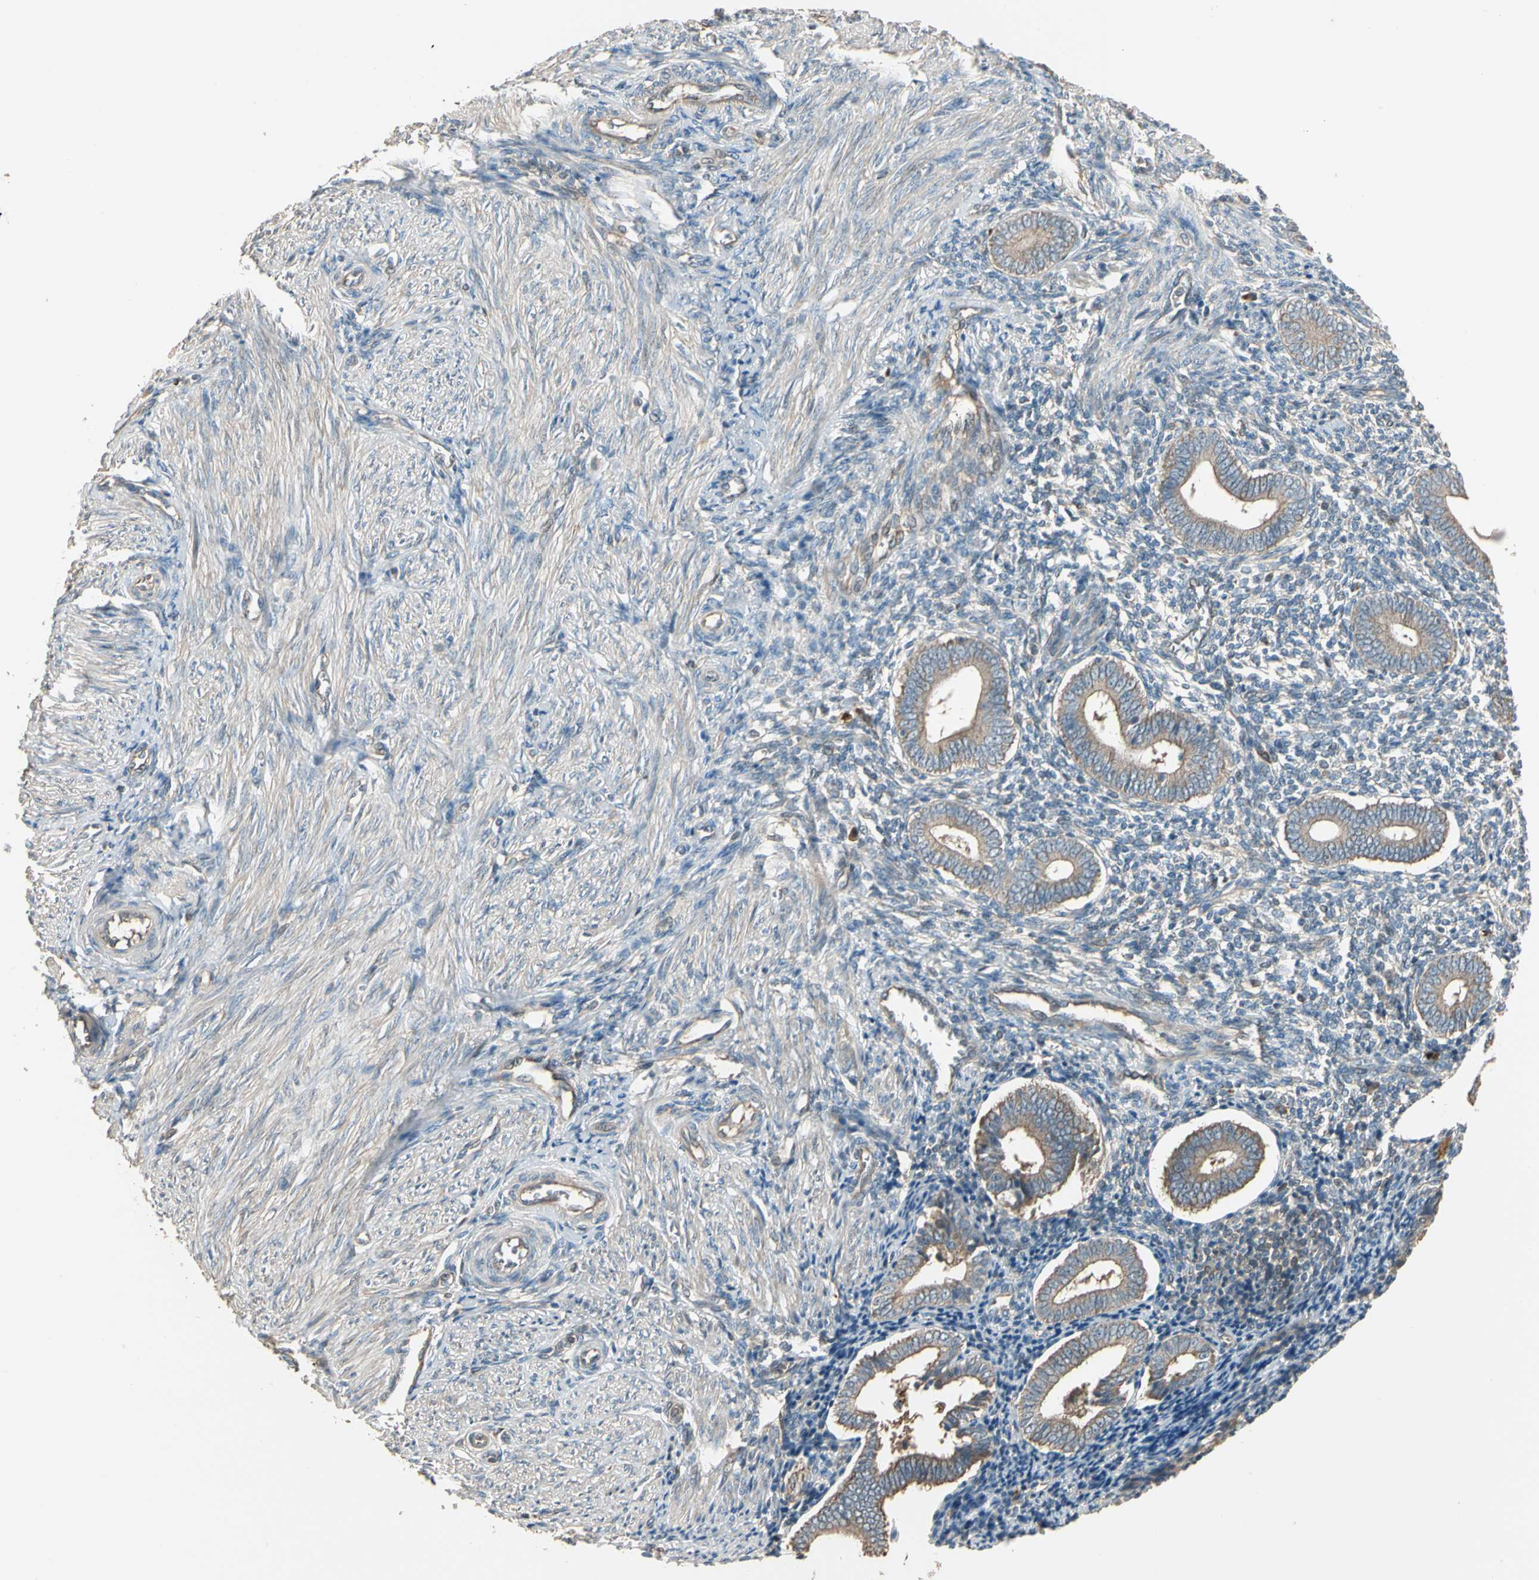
{"staining": {"intensity": "weak", "quantity": "25%-75%", "location": "cytoplasmic/membranous"}, "tissue": "endometrium", "cell_type": "Cells in endometrial stroma", "image_type": "normal", "snomed": [{"axis": "morphology", "description": "Normal tissue, NOS"}, {"axis": "topography", "description": "Uterus"}, {"axis": "topography", "description": "Endometrium"}], "caption": "Endometrium stained for a protein (brown) displays weak cytoplasmic/membranous positive staining in approximately 25%-75% of cells in endometrial stroma.", "gene": "TNFRSF21", "patient": {"sex": "female", "age": 33}}